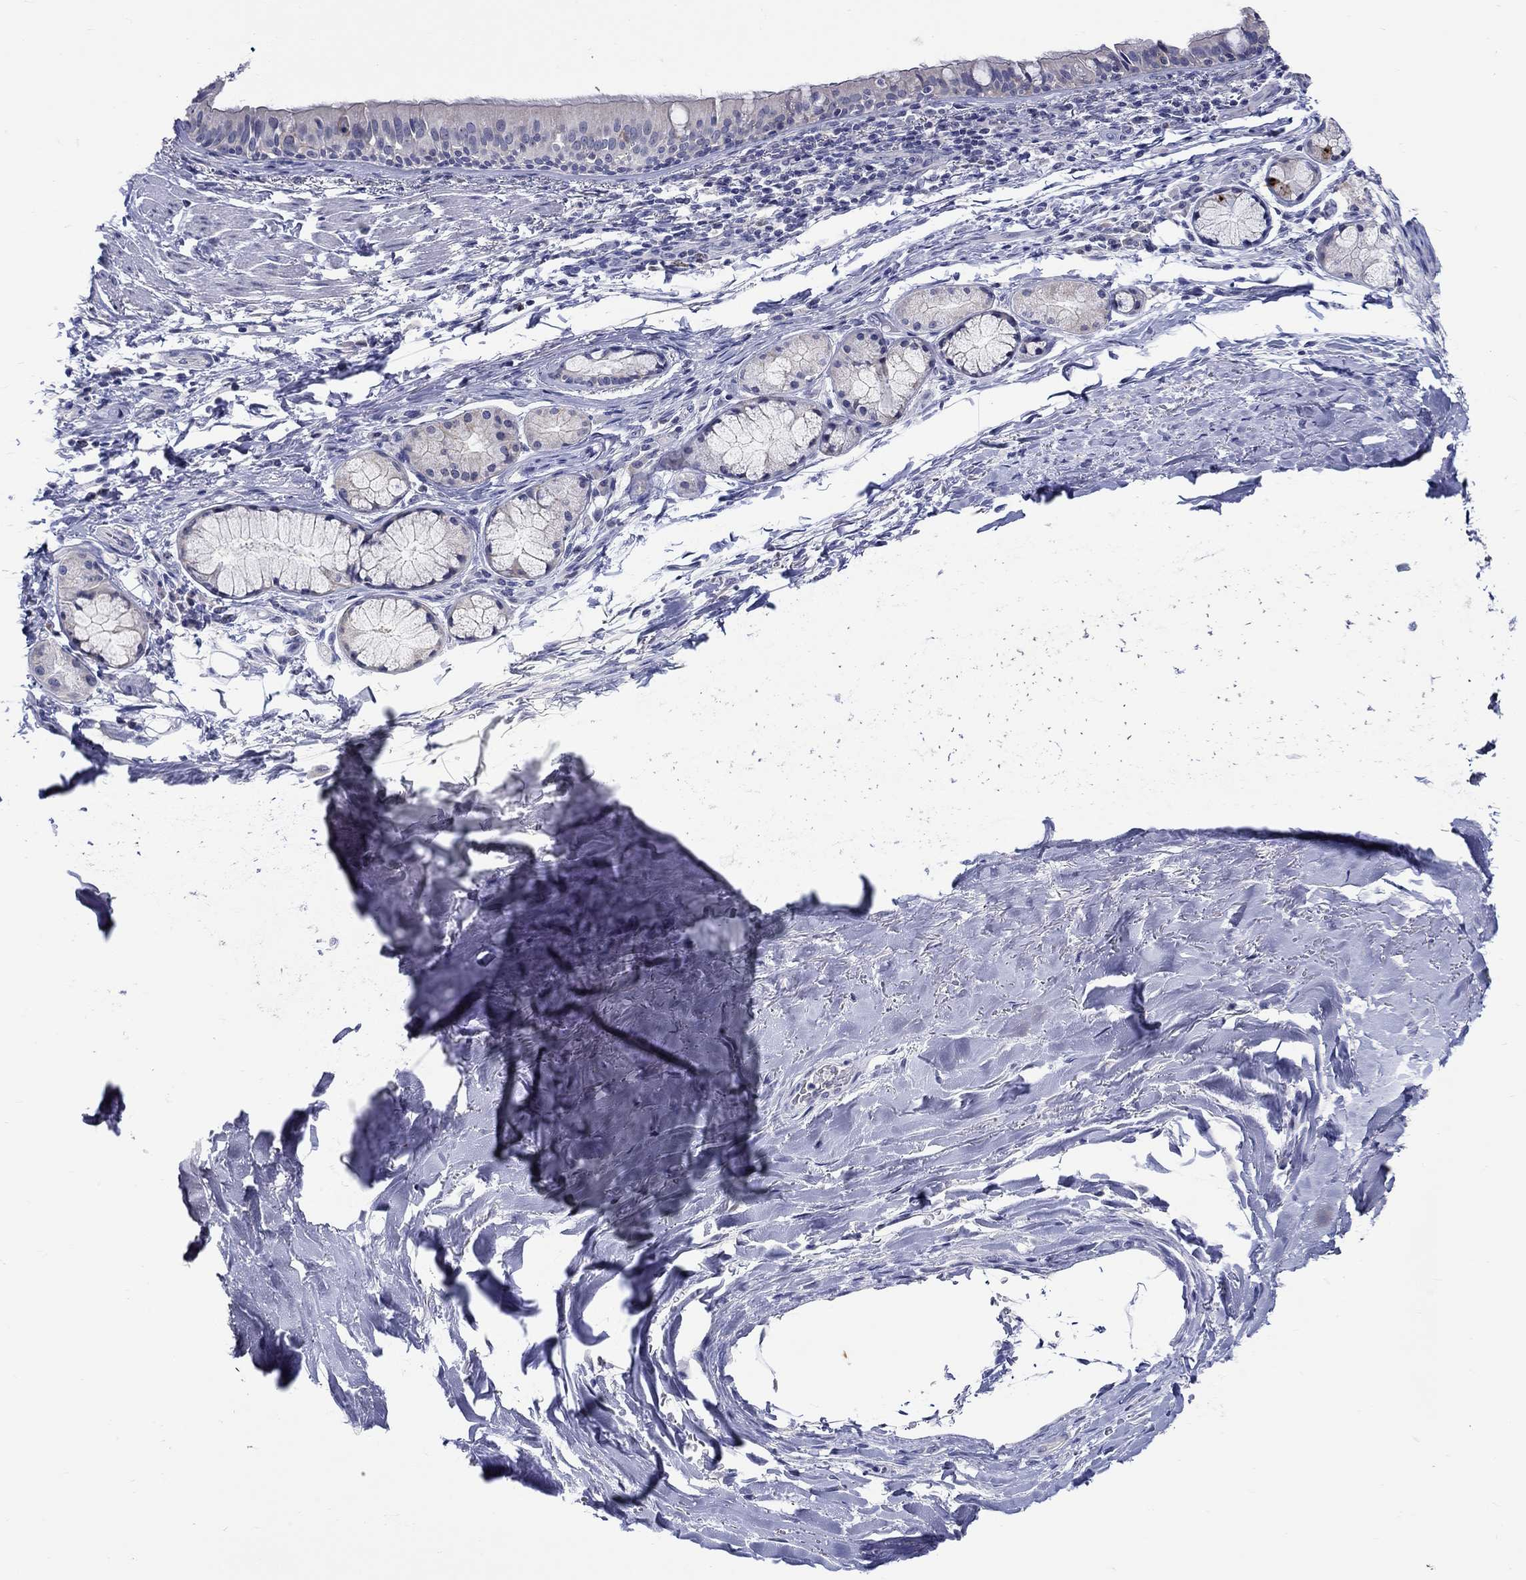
{"staining": {"intensity": "negative", "quantity": "none", "location": "none"}, "tissue": "bronchus", "cell_type": "Respiratory epithelial cells", "image_type": "normal", "snomed": [{"axis": "morphology", "description": "Normal tissue, NOS"}, {"axis": "morphology", "description": "Squamous cell carcinoma, NOS"}, {"axis": "topography", "description": "Bronchus"}, {"axis": "topography", "description": "Lung"}], "caption": "Immunohistochemistry image of normal human bronchus stained for a protein (brown), which exhibits no expression in respiratory epithelial cells. (DAB (3,3'-diaminobenzidine) immunohistochemistry (IHC), high magnification).", "gene": "SLC30A3", "patient": {"sex": "male", "age": 69}}